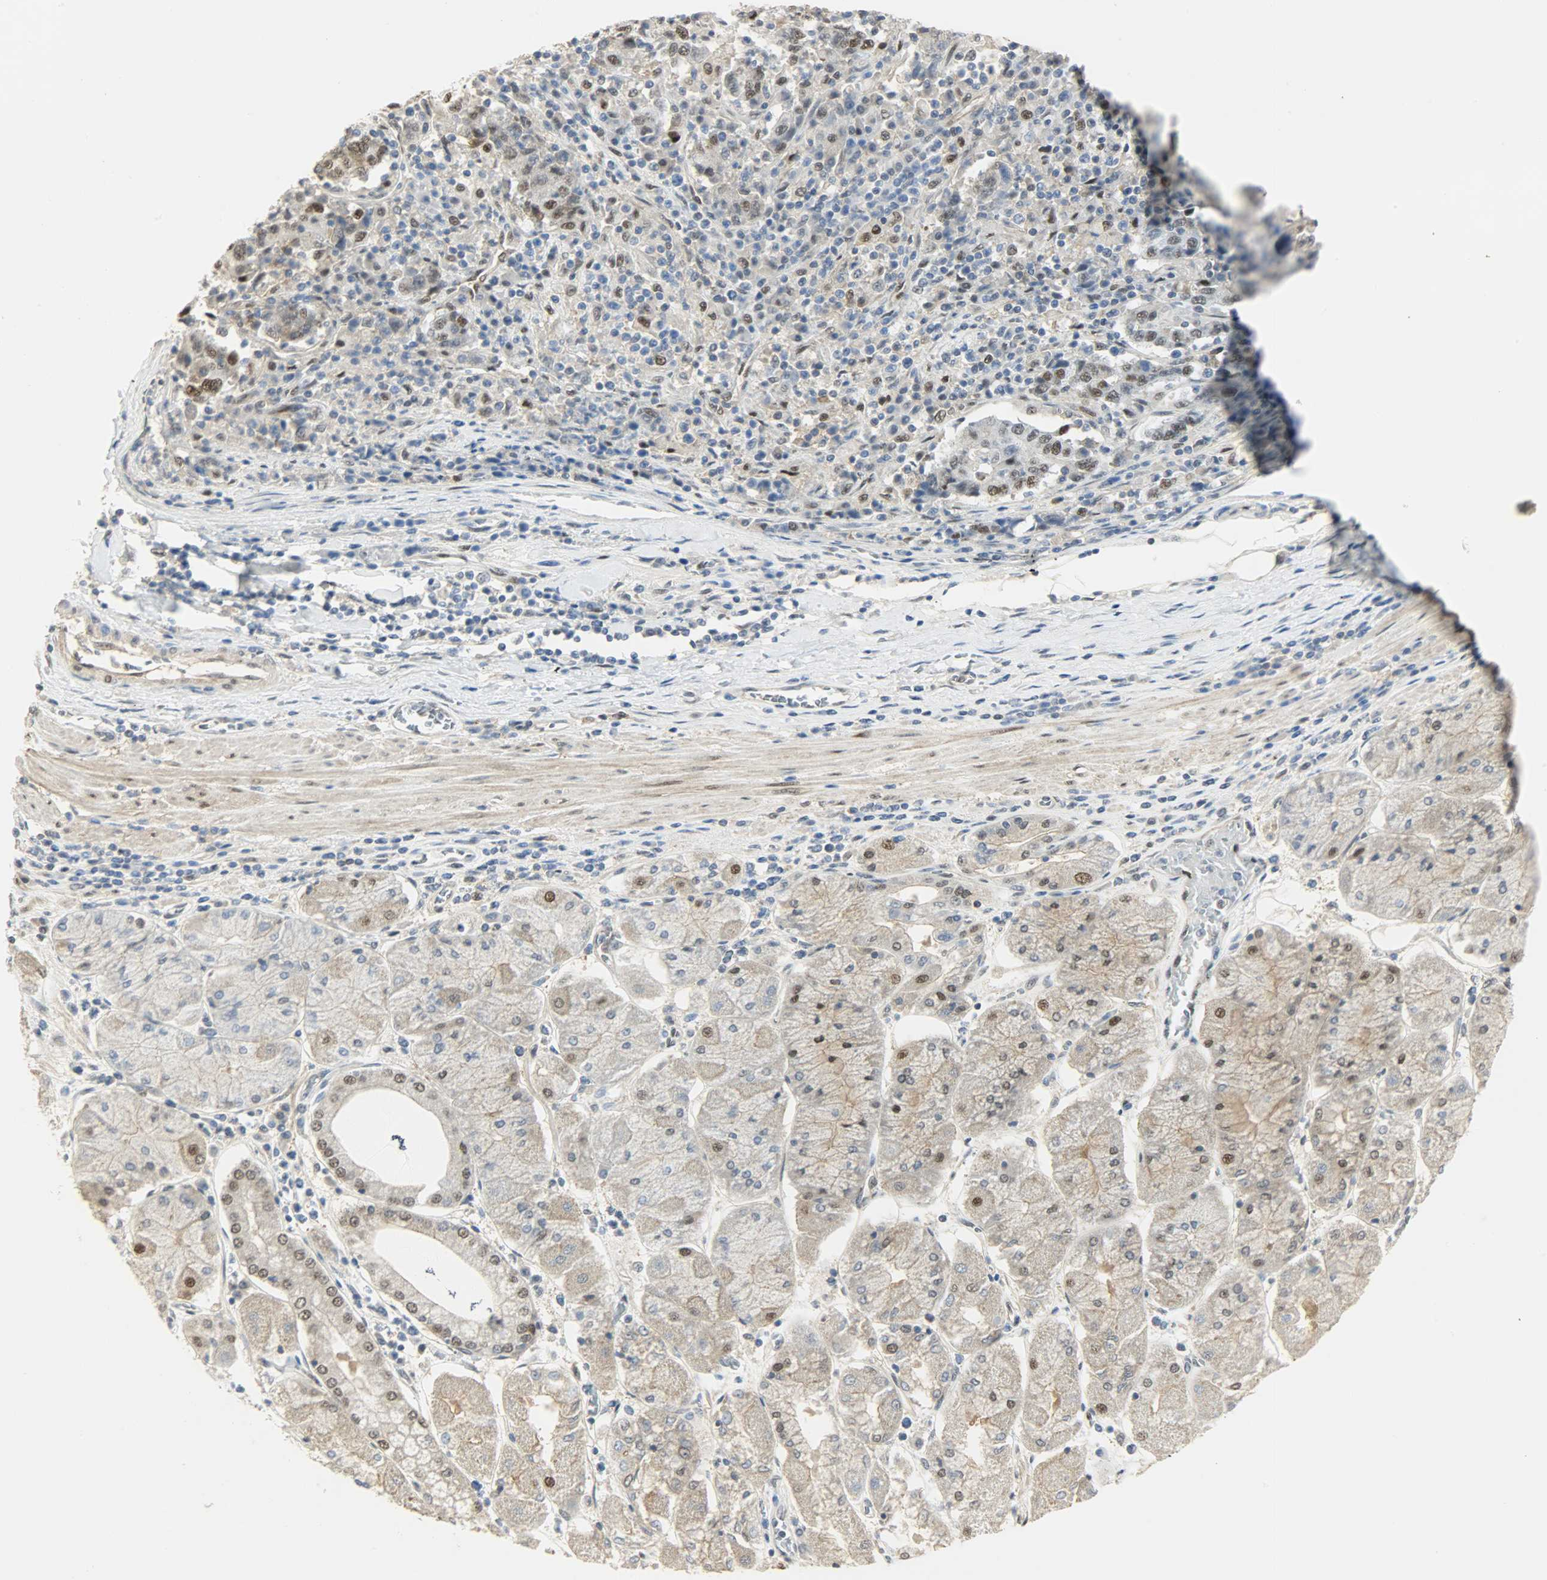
{"staining": {"intensity": "moderate", "quantity": "25%-75%", "location": "nuclear"}, "tissue": "stomach cancer", "cell_type": "Tumor cells", "image_type": "cancer", "snomed": [{"axis": "morphology", "description": "Normal tissue, NOS"}, {"axis": "morphology", "description": "Adenocarcinoma, NOS"}, {"axis": "topography", "description": "Stomach, upper"}, {"axis": "topography", "description": "Stomach"}], "caption": "Immunohistochemical staining of adenocarcinoma (stomach) exhibits moderate nuclear protein staining in about 25%-75% of tumor cells.", "gene": "NPEPL1", "patient": {"sex": "male", "age": 59}}